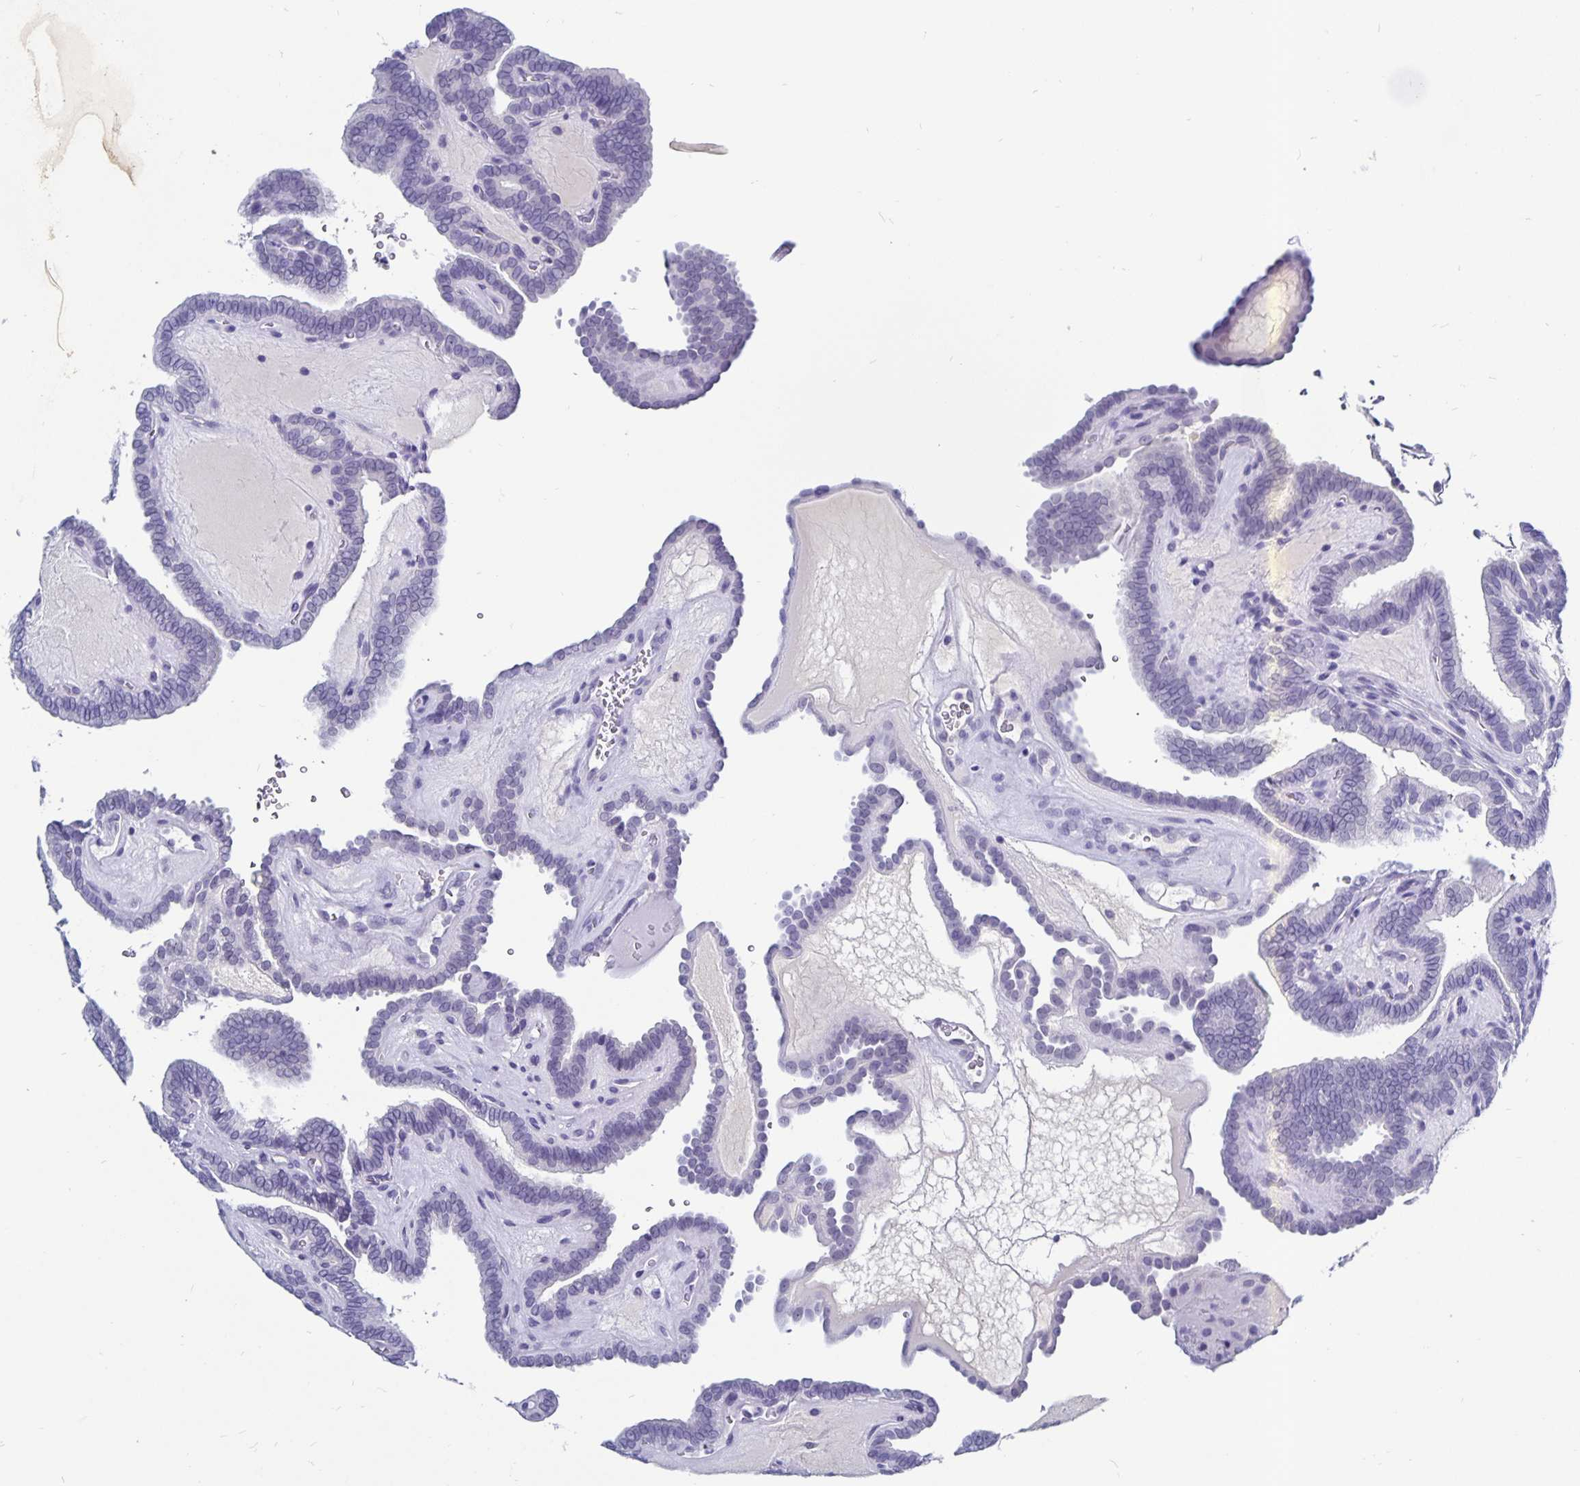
{"staining": {"intensity": "negative", "quantity": "none", "location": "none"}, "tissue": "thyroid cancer", "cell_type": "Tumor cells", "image_type": "cancer", "snomed": [{"axis": "morphology", "description": "Papillary adenocarcinoma, NOS"}, {"axis": "topography", "description": "Thyroid gland"}], "caption": "The histopathology image reveals no significant staining in tumor cells of papillary adenocarcinoma (thyroid).", "gene": "ODF3B", "patient": {"sex": "female", "age": 21}}